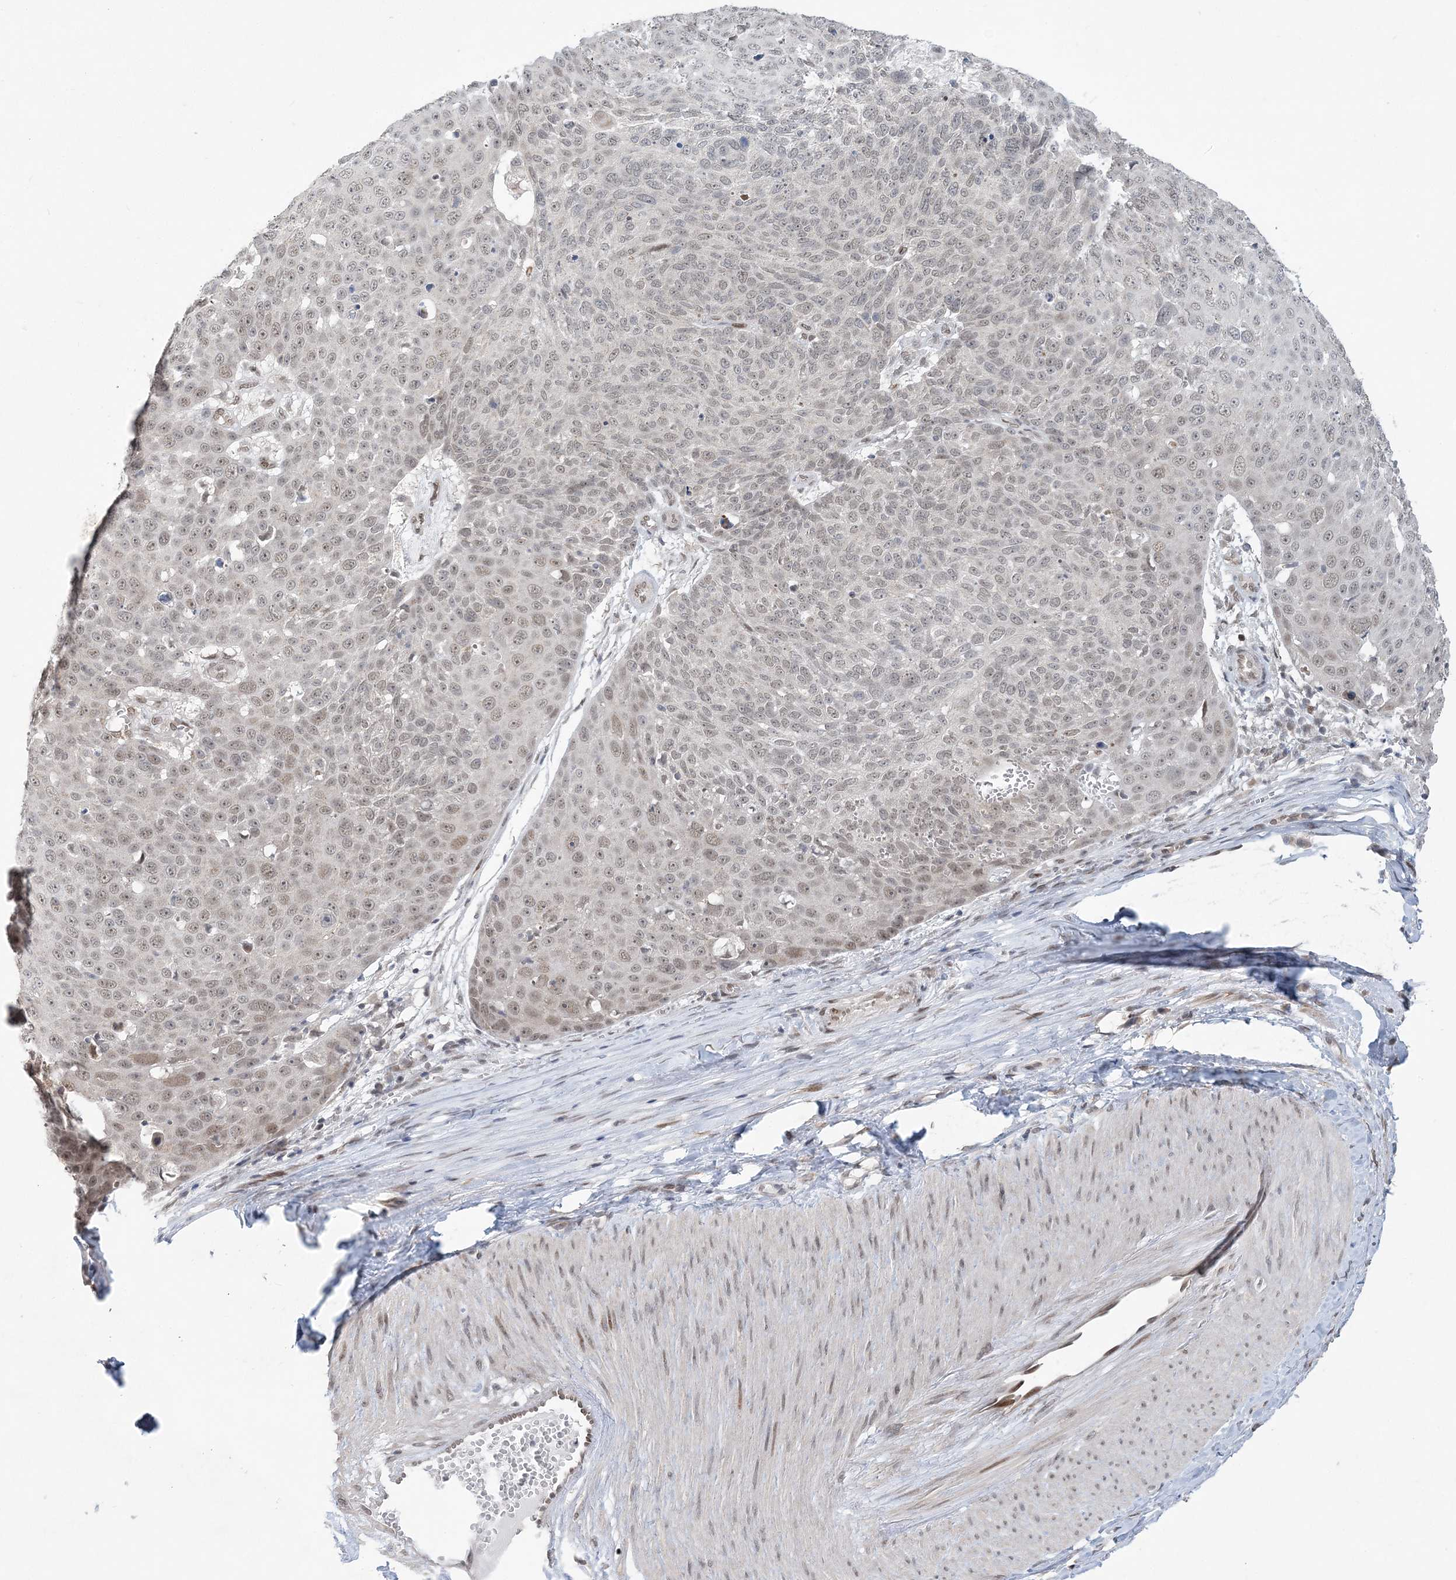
{"staining": {"intensity": "negative", "quantity": "none", "location": "none"}, "tissue": "skin cancer", "cell_type": "Tumor cells", "image_type": "cancer", "snomed": [{"axis": "morphology", "description": "Squamous cell carcinoma, NOS"}, {"axis": "topography", "description": "Skin"}], "caption": "The immunohistochemistry (IHC) photomicrograph has no significant staining in tumor cells of skin cancer (squamous cell carcinoma) tissue.", "gene": "WAC", "patient": {"sex": "male", "age": 71}}